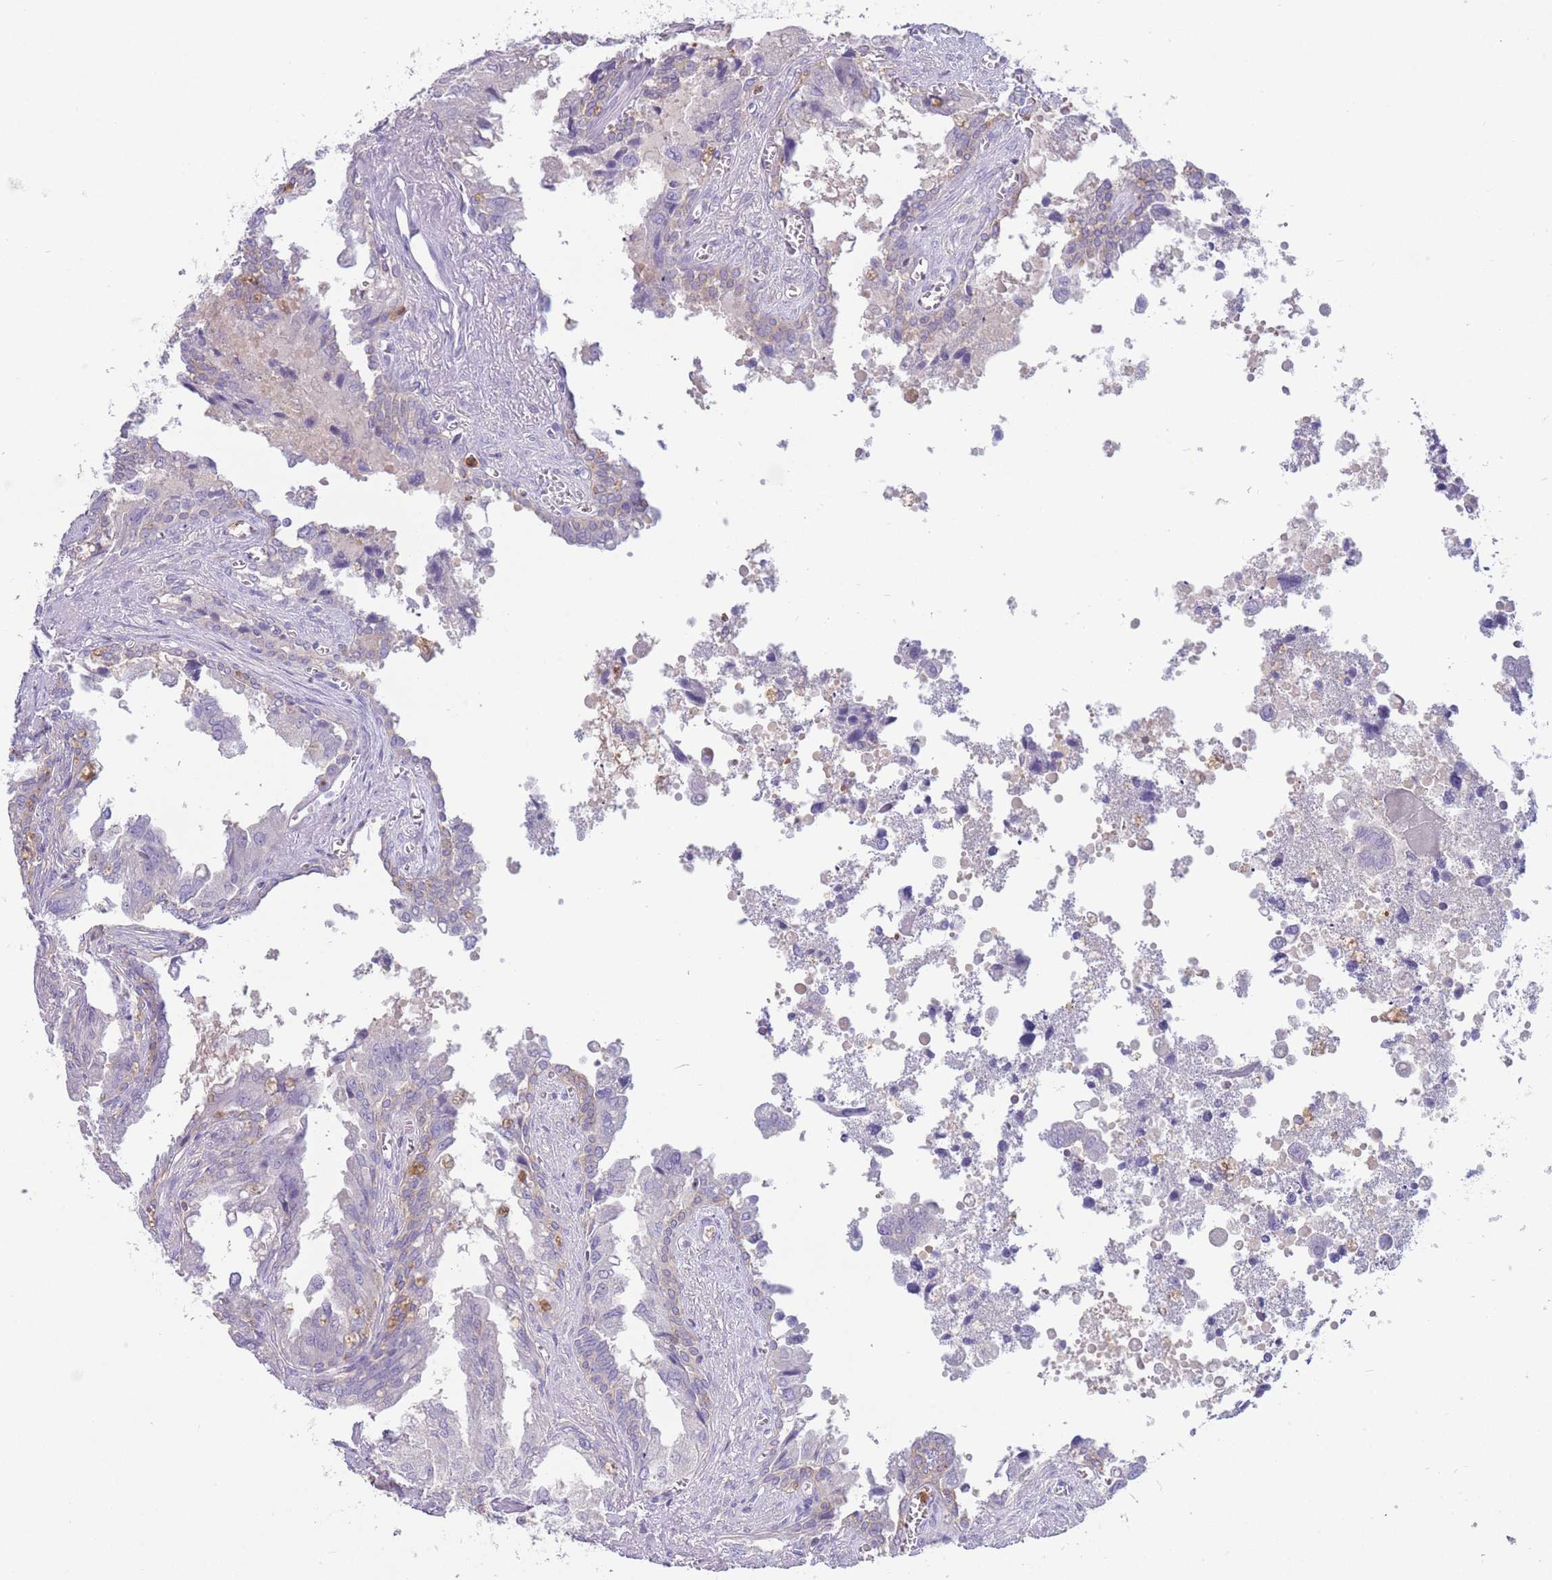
{"staining": {"intensity": "weak", "quantity": "<25%", "location": "cytoplasmic/membranous"}, "tissue": "seminal vesicle", "cell_type": "Glandular cells", "image_type": "normal", "snomed": [{"axis": "morphology", "description": "Normal tissue, NOS"}, {"axis": "topography", "description": "Seminal veicle"}], "caption": "Protein analysis of benign seminal vesicle exhibits no significant staining in glandular cells. Nuclei are stained in blue.", "gene": "ST3GAL4", "patient": {"sex": "male", "age": 67}}